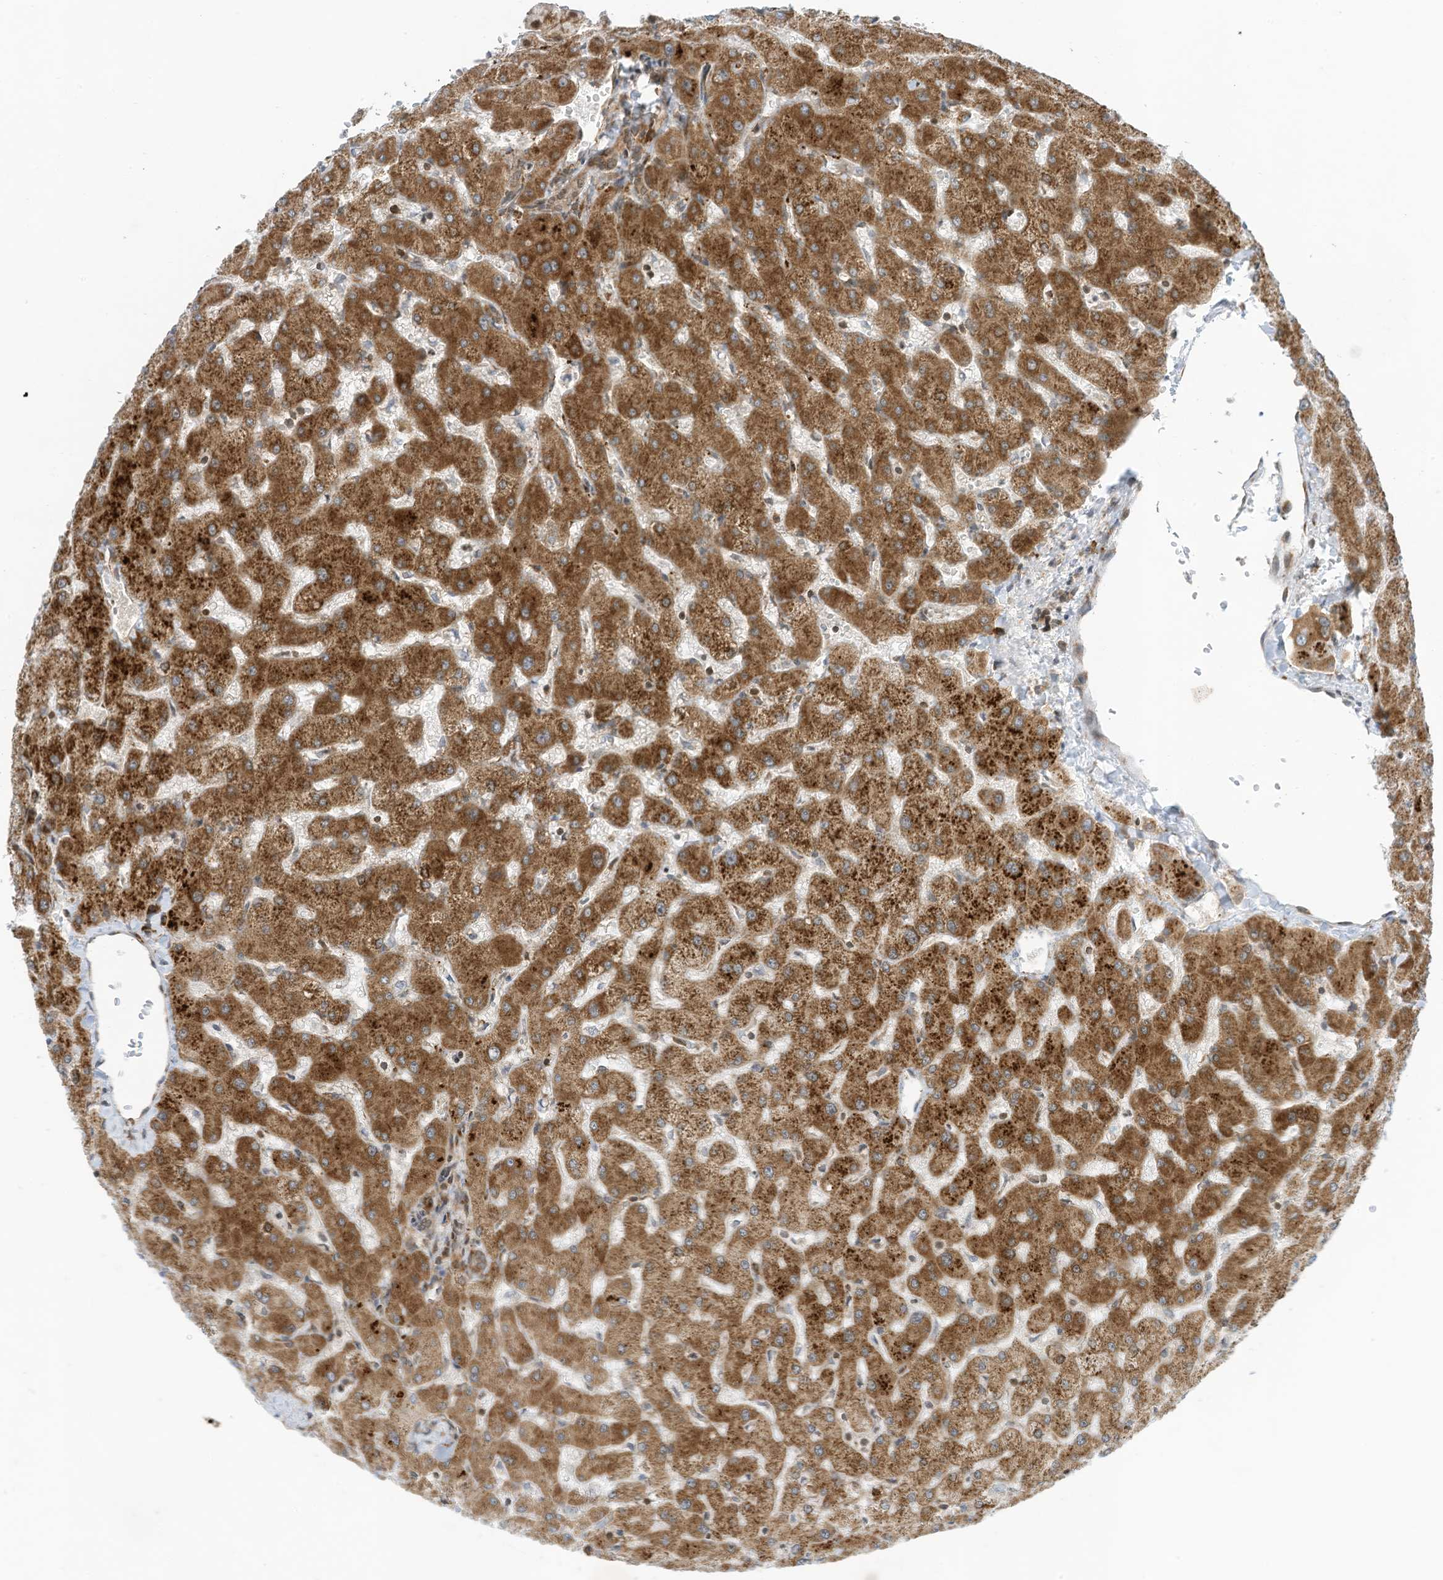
{"staining": {"intensity": "weak", "quantity": ">75%", "location": "cytoplasmic/membranous,nuclear"}, "tissue": "liver", "cell_type": "Cholangiocytes", "image_type": "normal", "snomed": [{"axis": "morphology", "description": "Normal tissue, NOS"}, {"axis": "topography", "description": "Liver"}], "caption": "Liver stained with a brown dye demonstrates weak cytoplasmic/membranous,nuclear positive expression in approximately >75% of cholangiocytes.", "gene": "EDF1", "patient": {"sex": "female", "age": 63}}